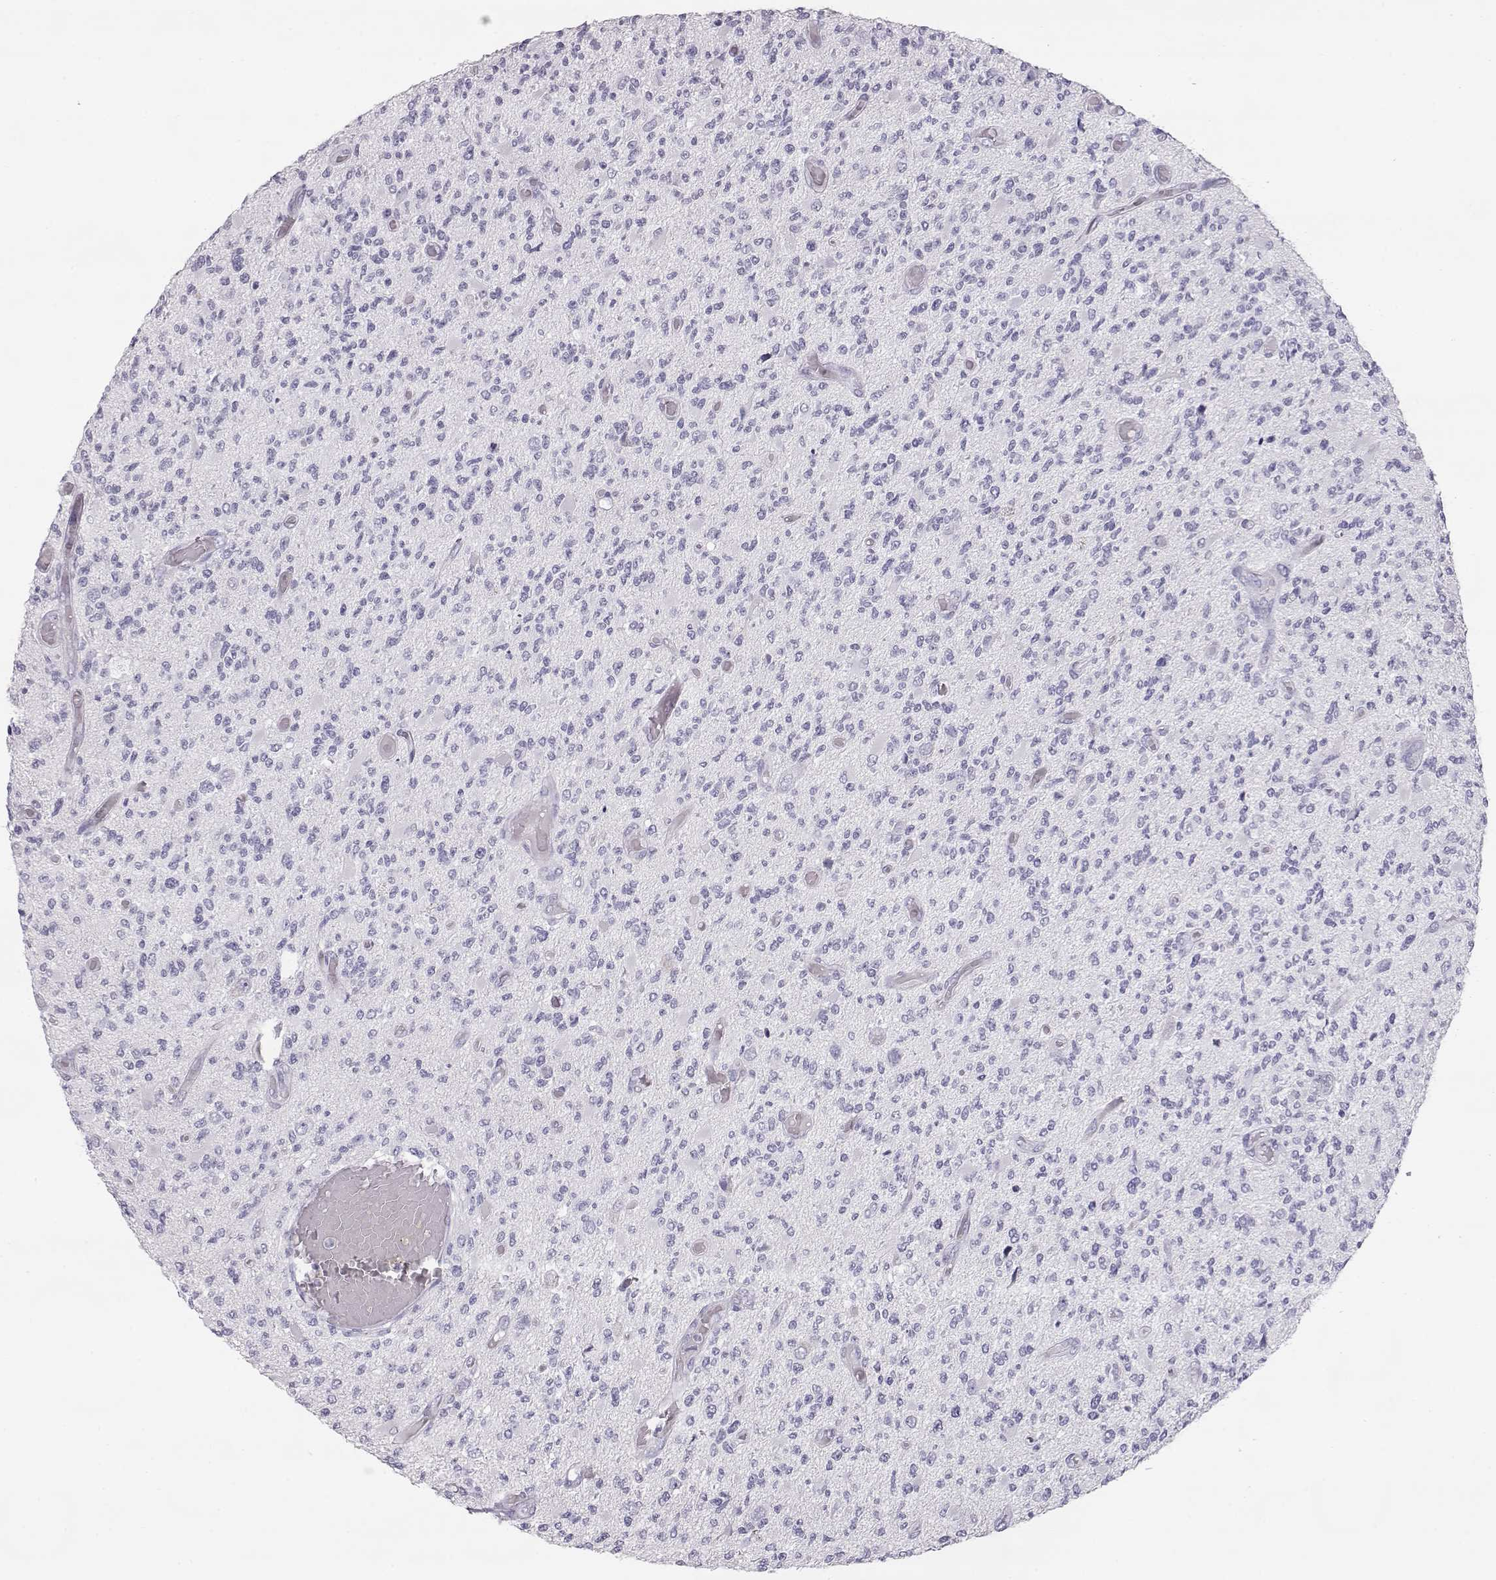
{"staining": {"intensity": "negative", "quantity": "none", "location": "none"}, "tissue": "glioma", "cell_type": "Tumor cells", "image_type": "cancer", "snomed": [{"axis": "morphology", "description": "Glioma, malignant, High grade"}, {"axis": "topography", "description": "Brain"}], "caption": "Photomicrograph shows no significant protein positivity in tumor cells of glioma.", "gene": "MIP", "patient": {"sex": "female", "age": 63}}